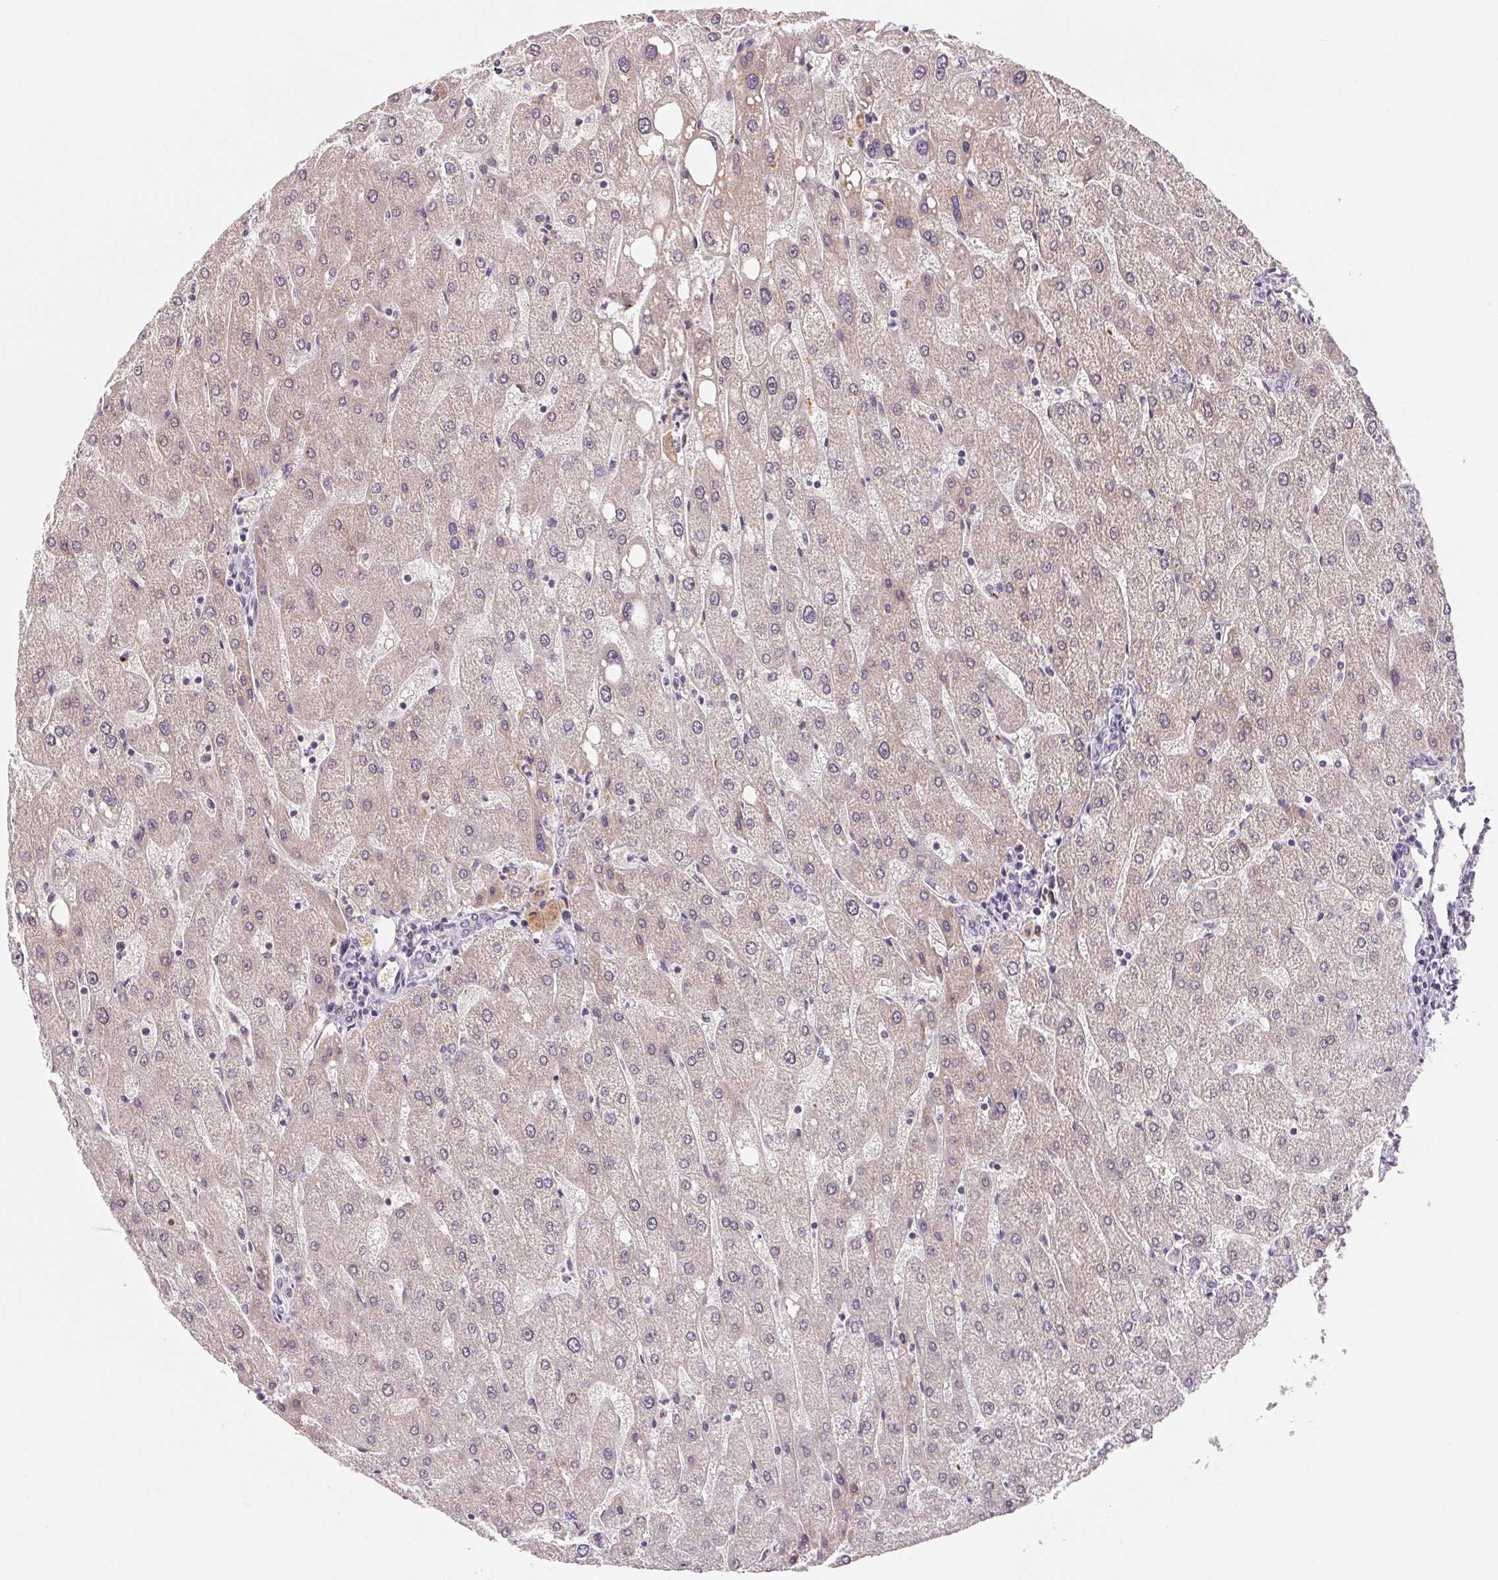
{"staining": {"intensity": "negative", "quantity": "none", "location": "none"}, "tissue": "liver", "cell_type": "Cholangiocytes", "image_type": "normal", "snomed": [{"axis": "morphology", "description": "Normal tissue, NOS"}, {"axis": "topography", "description": "Liver"}], "caption": "Protein analysis of normal liver exhibits no significant positivity in cholangiocytes.", "gene": "HINT2", "patient": {"sex": "male", "age": 67}}